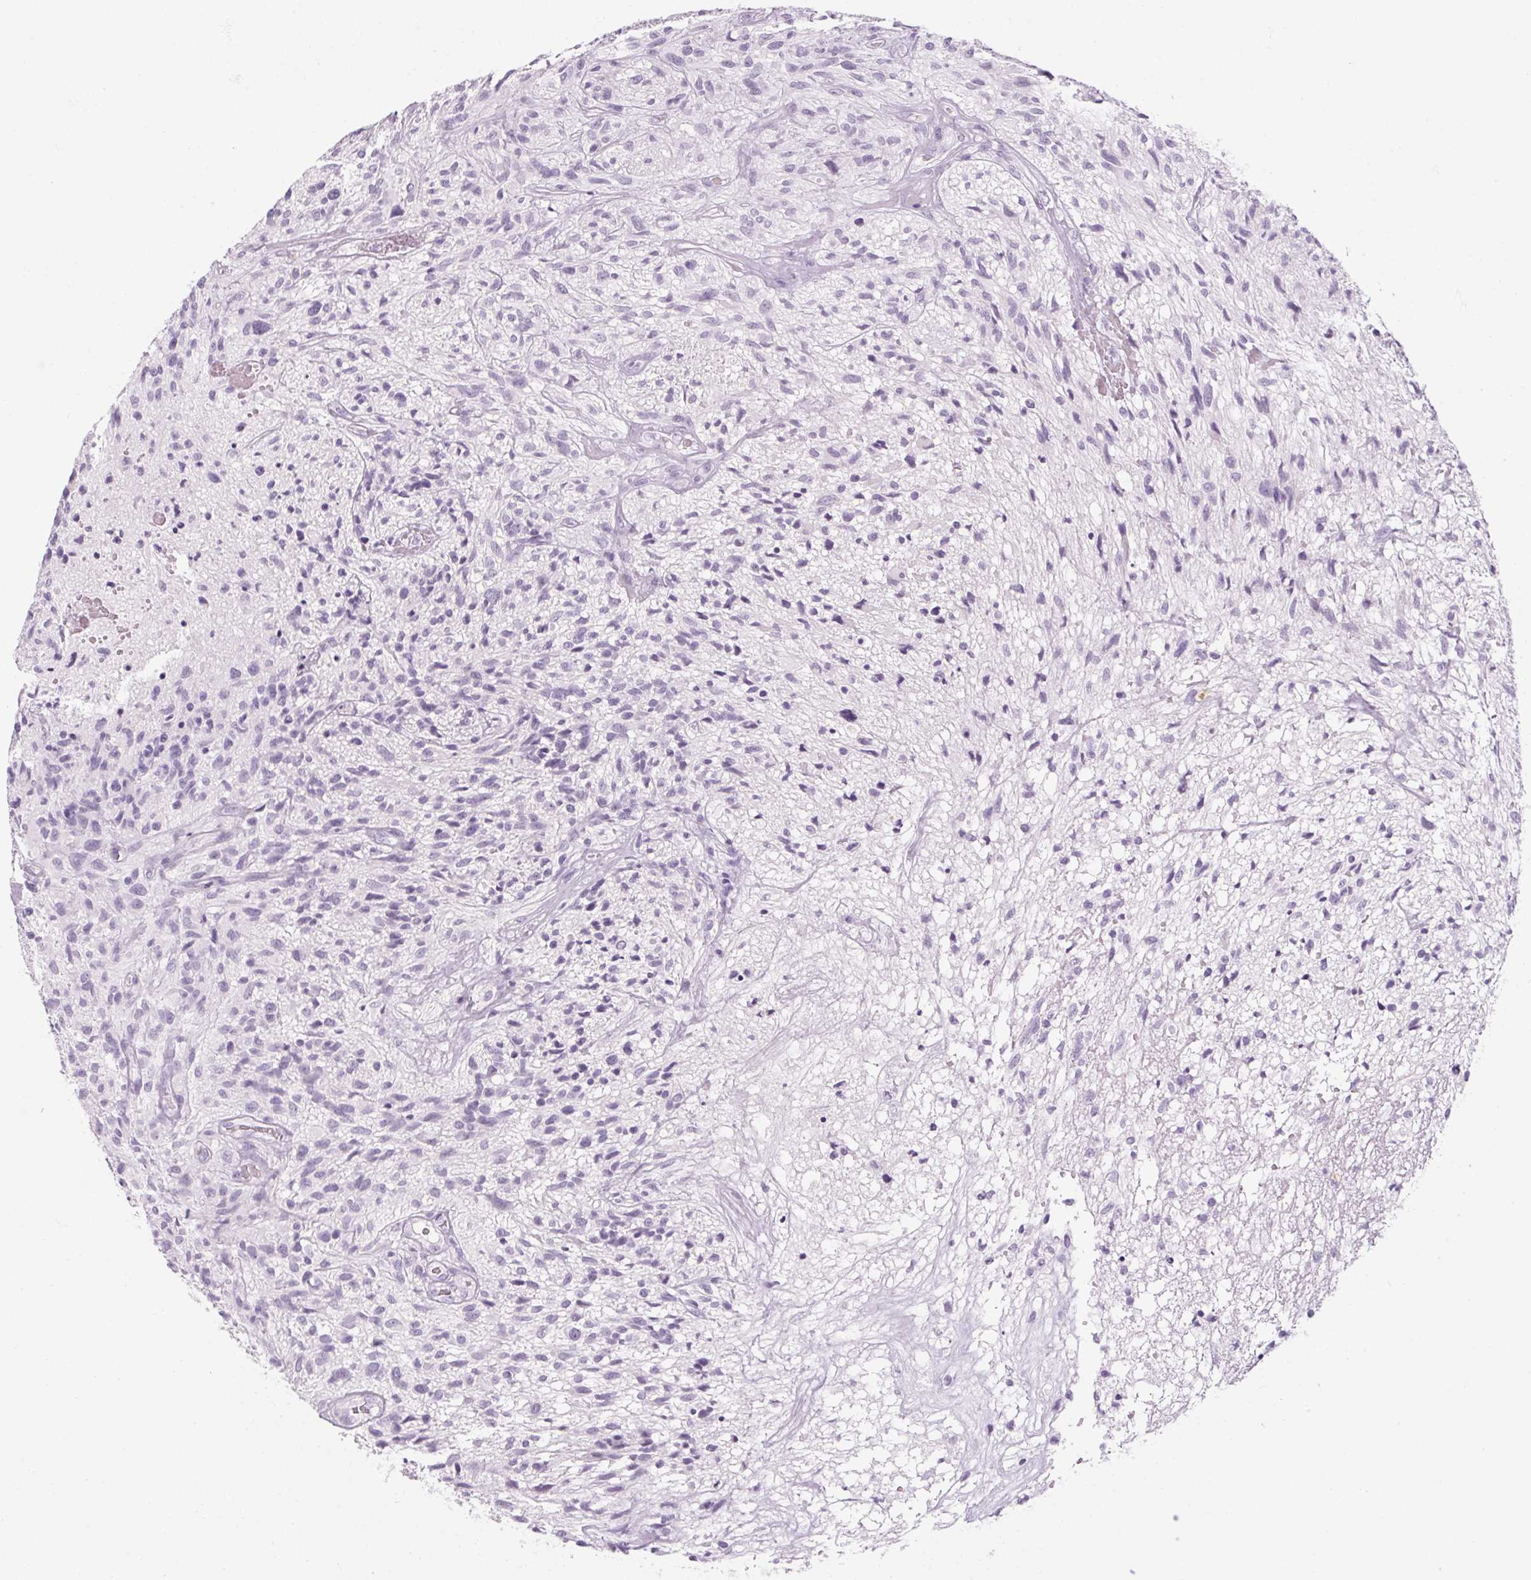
{"staining": {"intensity": "negative", "quantity": "none", "location": "none"}, "tissue": "glioma", "cell_type": "Tumor cells", "image_type": "cancer", "snomed": [{"axis": "morphology", "description": "Glioma, malignant, High grade"}, {"axis": "topography", "description": "Brain"}], "caption": "Immunohistochemical staining of glioma demonstrates no significant expression in tumor cells. Nuclei are stained in blue.", "gene": "RPTN", "patient": {"sex": "male", "age": 75}}